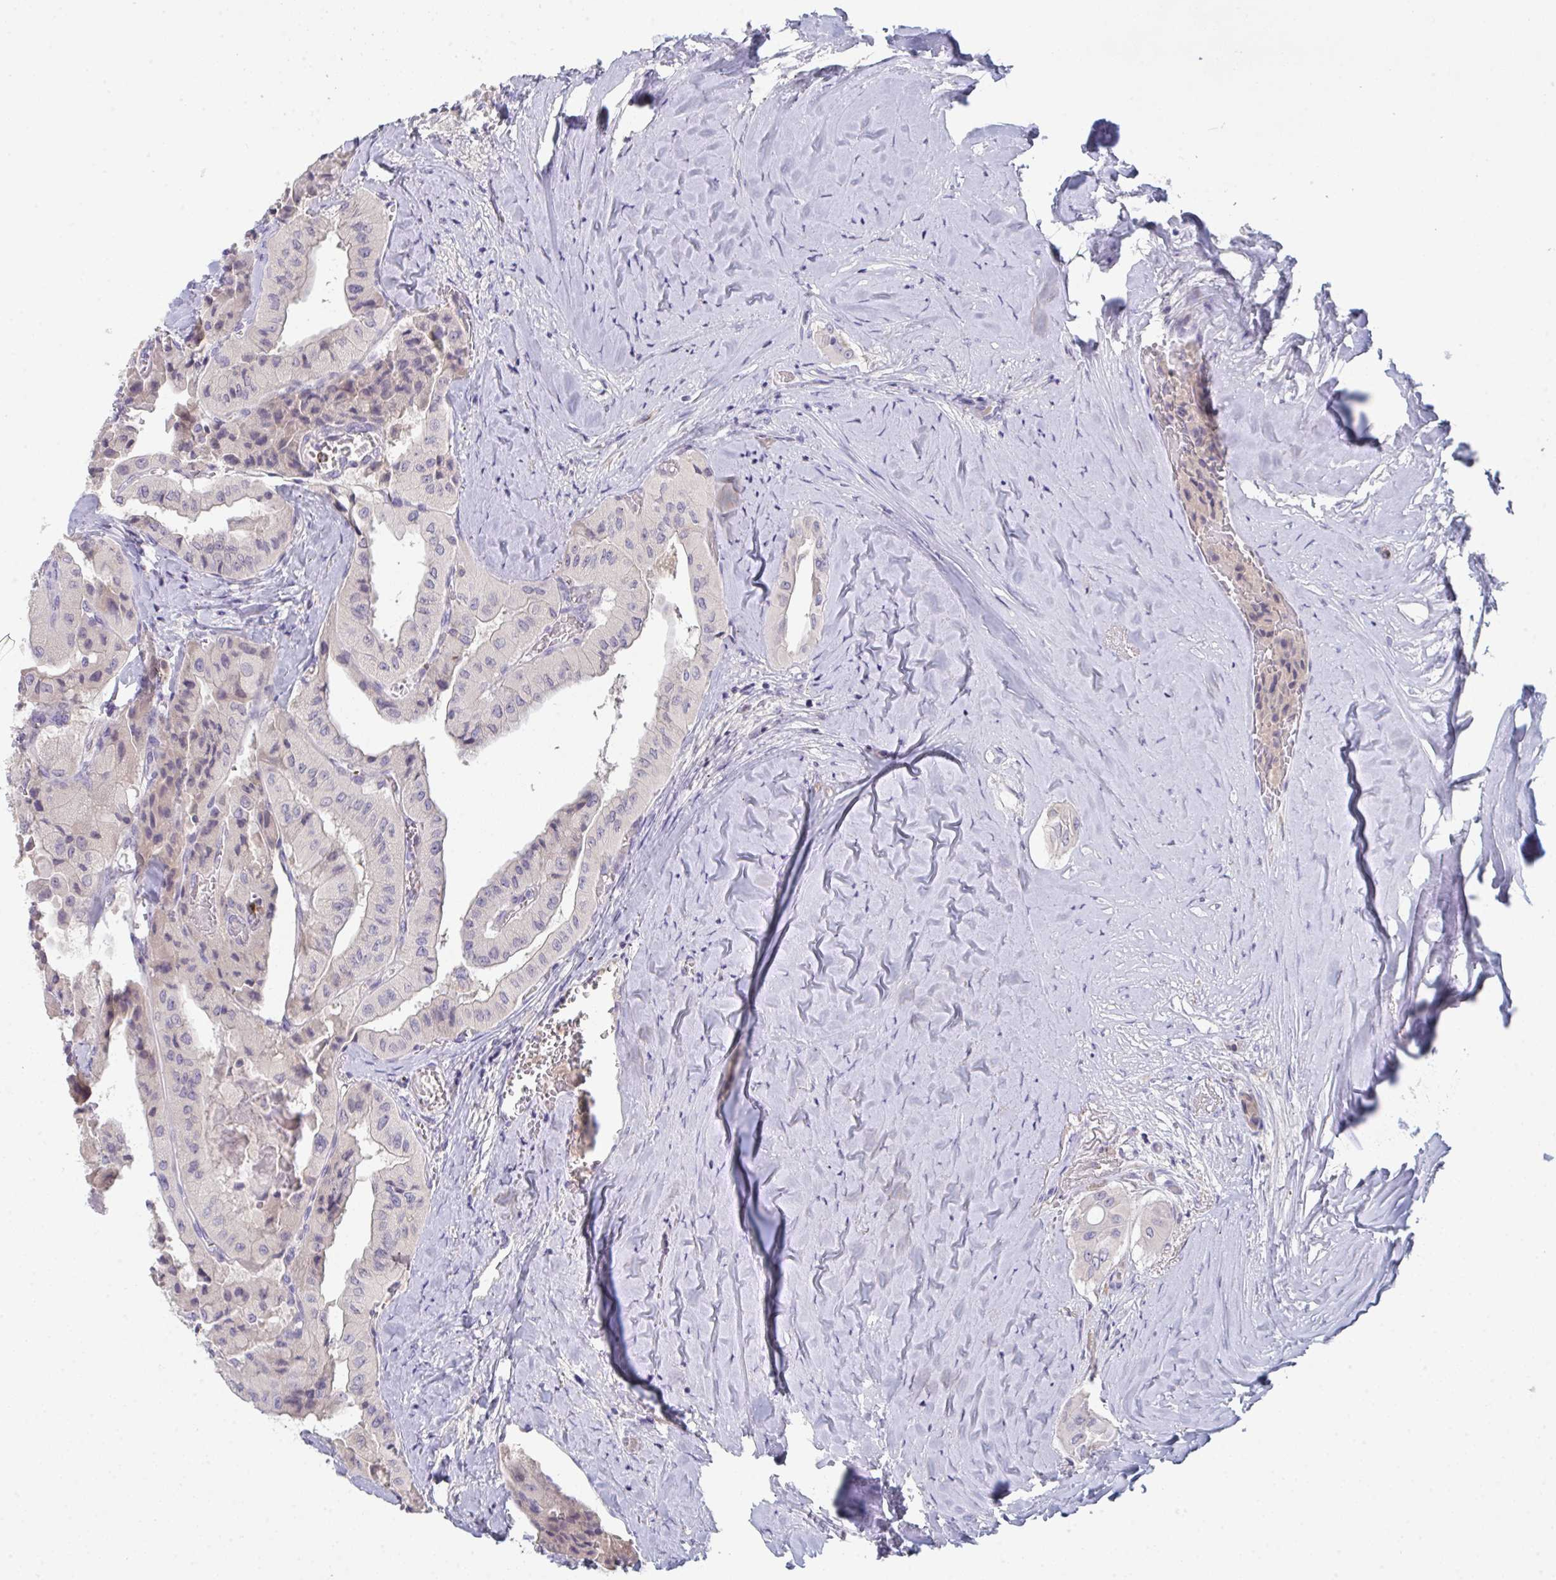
{"staining": {"intensity": "negative", "quantity": "none", "location": "none"}, "tissue": "thyroid cancer", "cell_type": "Tumor cells", "image_type": "cancer", "snomed": [{"axis": "morphology", "description": "Normal tissue, NOS"}, {"axis": "morphology", "description": "Papillary adenocarcinoma, NOS"}, {"axis": "topography", "description": "Thyroid gland"}], "caption": "The photomicrograph shows no staining of tumor cells in thyroid cancer (papillary adenocarcinoma).", "gene": "HGFAC", "patient": {"sex": "female", "age": 59}}